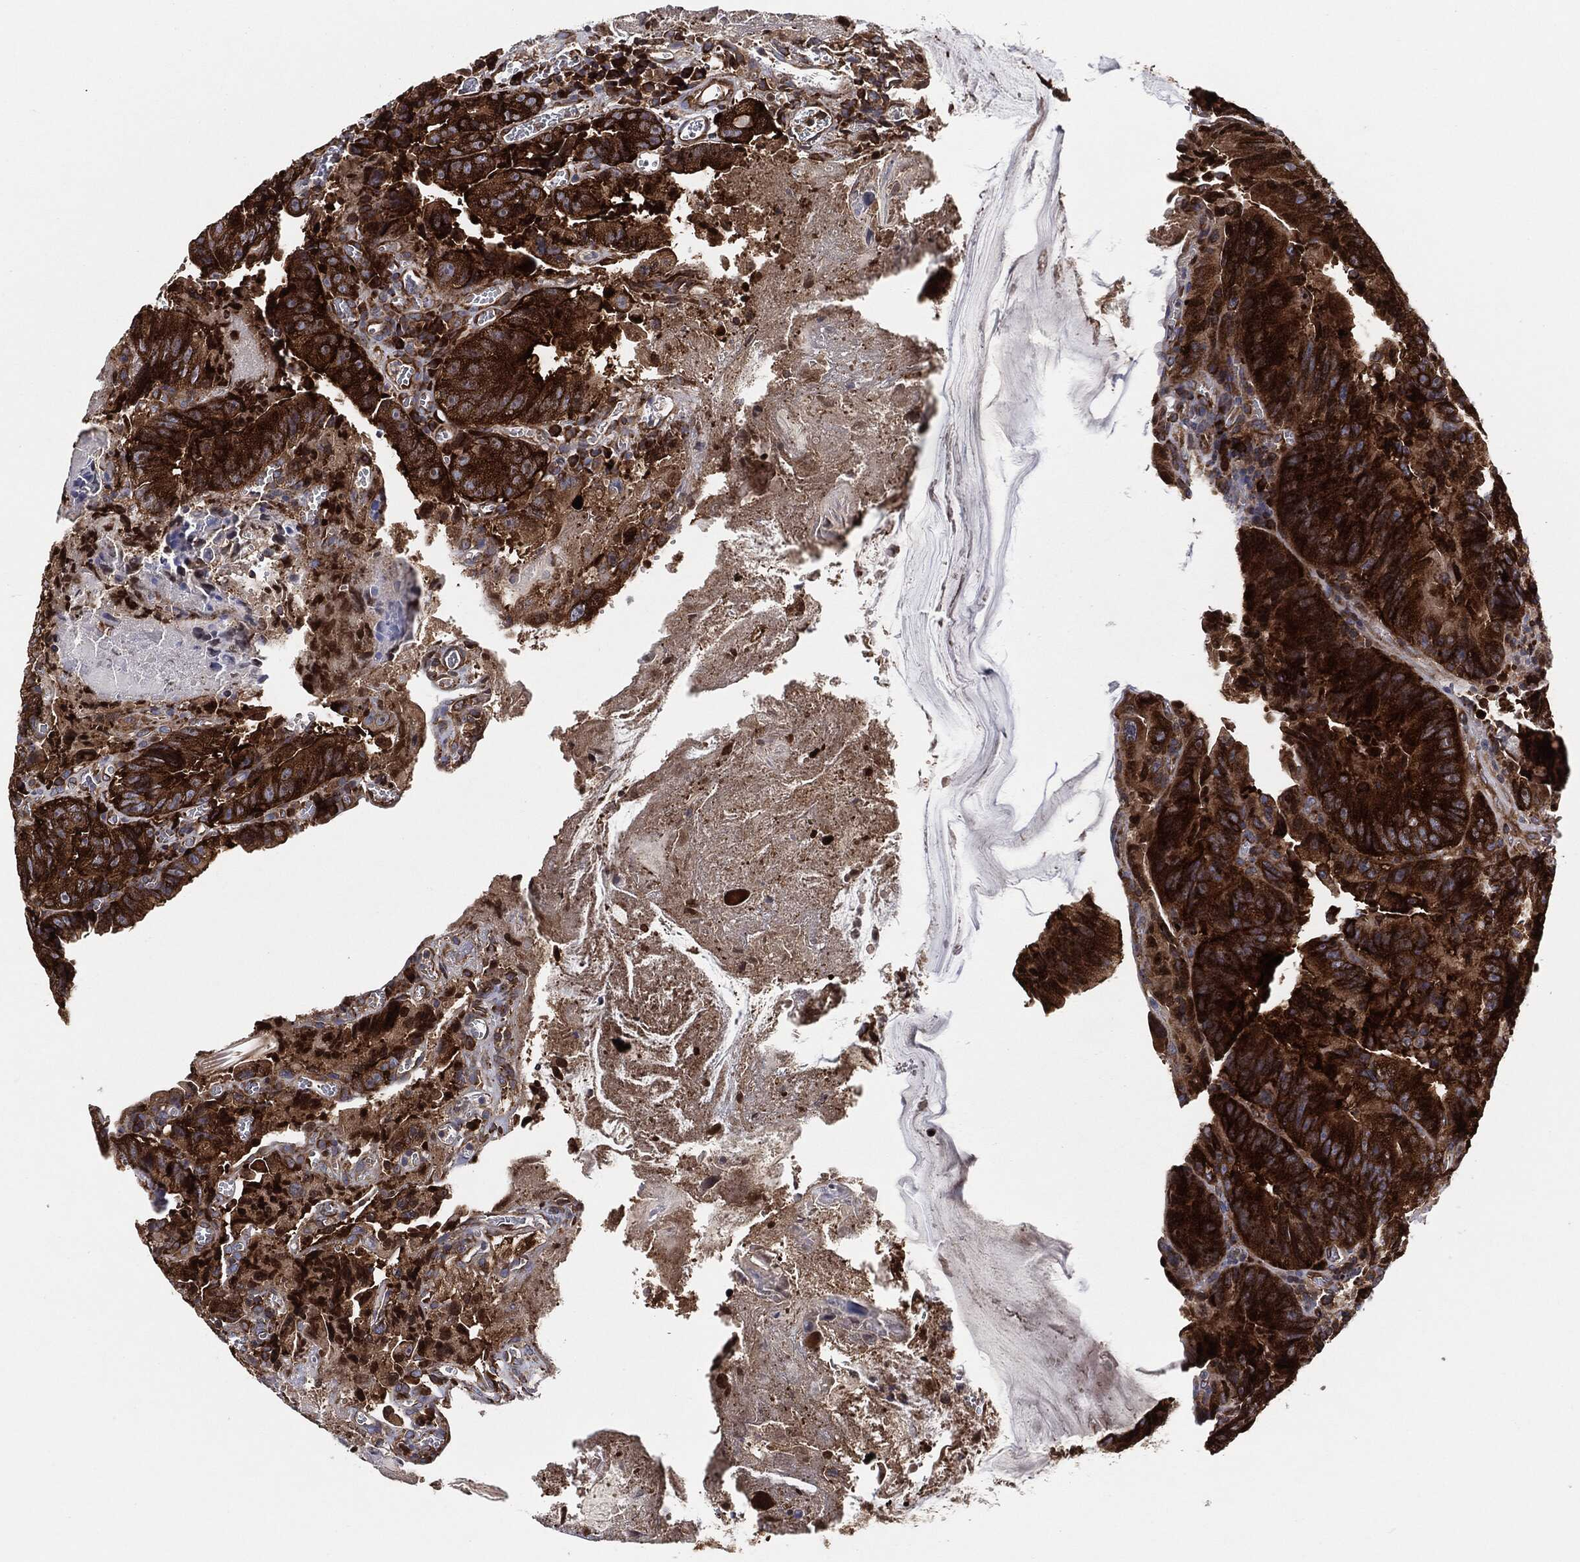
{"staining": {"intensity": "strong", "quantity": ">75%", "location": "cytoplasmic/membranous"}, "tissue": "colorectal cancer", "cell_type": "Tumor cells", "image_type": "cancer", "snomed": [{"axis": "morphology", "description": "Adenocarcinoma, NOS"}, {"axis": "topography", "description": "Colon"}], "caption": "The photomicrograph shows a brown stain indicating the presence of a protein in the cytoplasmic/membranous of tumor cells in colorectal cancer (adenocarcinoma).", "gene": "EIF2S2", "patient": {"sex": "female", "age": 86}}